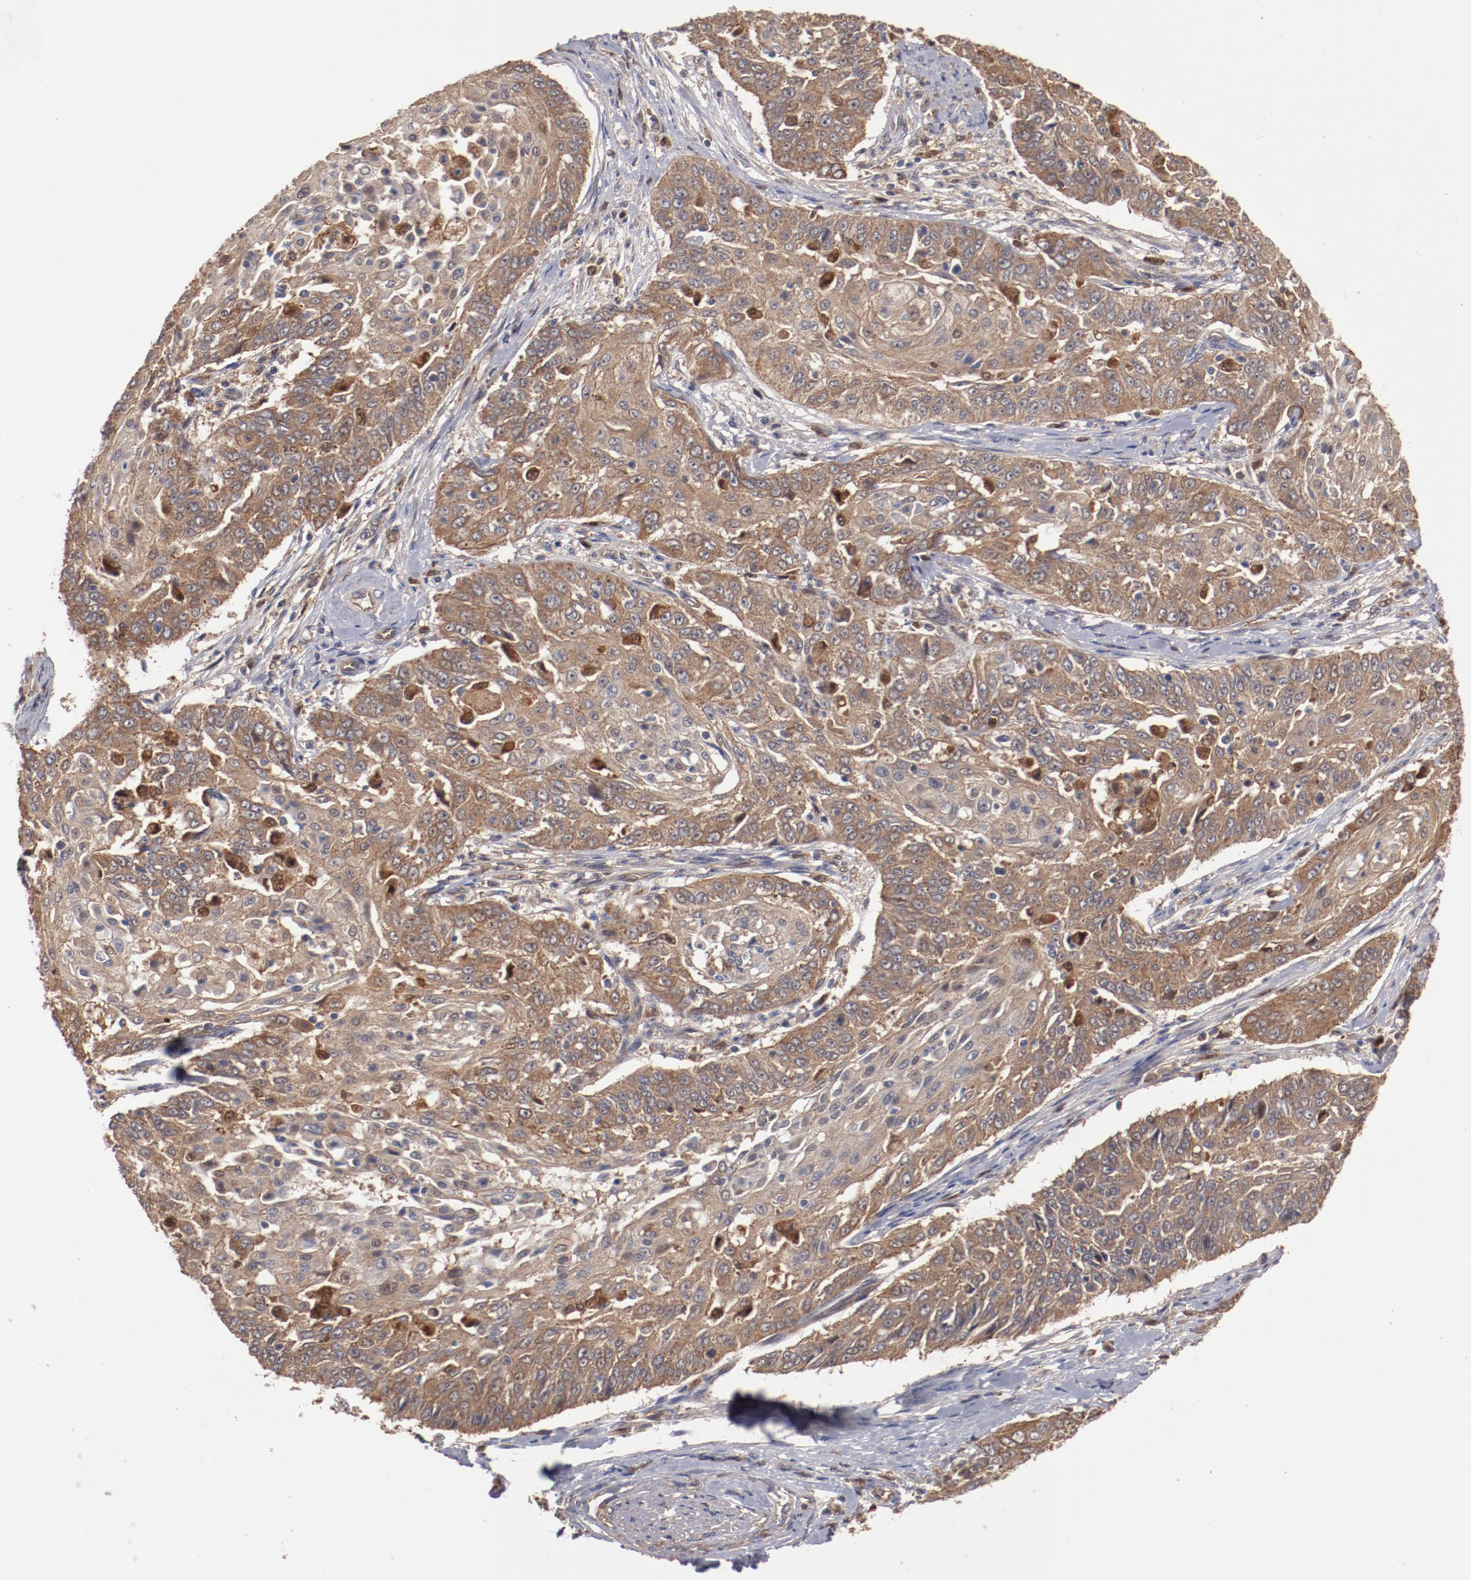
{"staining": {"intensity": "moderate", "quantity": ">75%", "location": "cytoplasmic/membranous"}, "tissue": "cervical cancer", "cell_type": "Tumor cells", "image_type": "cancer", "snomed": [{"axis": "morphology", "description": "Squamous cell carcinoma, NOS"}, {"axis": "topography", "description": "Cervix"}], "caption": "Immunohistochemical staining of human cervical squamous cell carcinoma displays medium levels of moderate cytoplasmic/membranous protein positivity in approximately >75% of tumor cells. The staining was performed using DAB, with brown indicating positive protein expression. Nuclei are stained blue with hematoxylin.", "gene": "DNAAF2", "patient": {"sex": "female", "age": 64}}